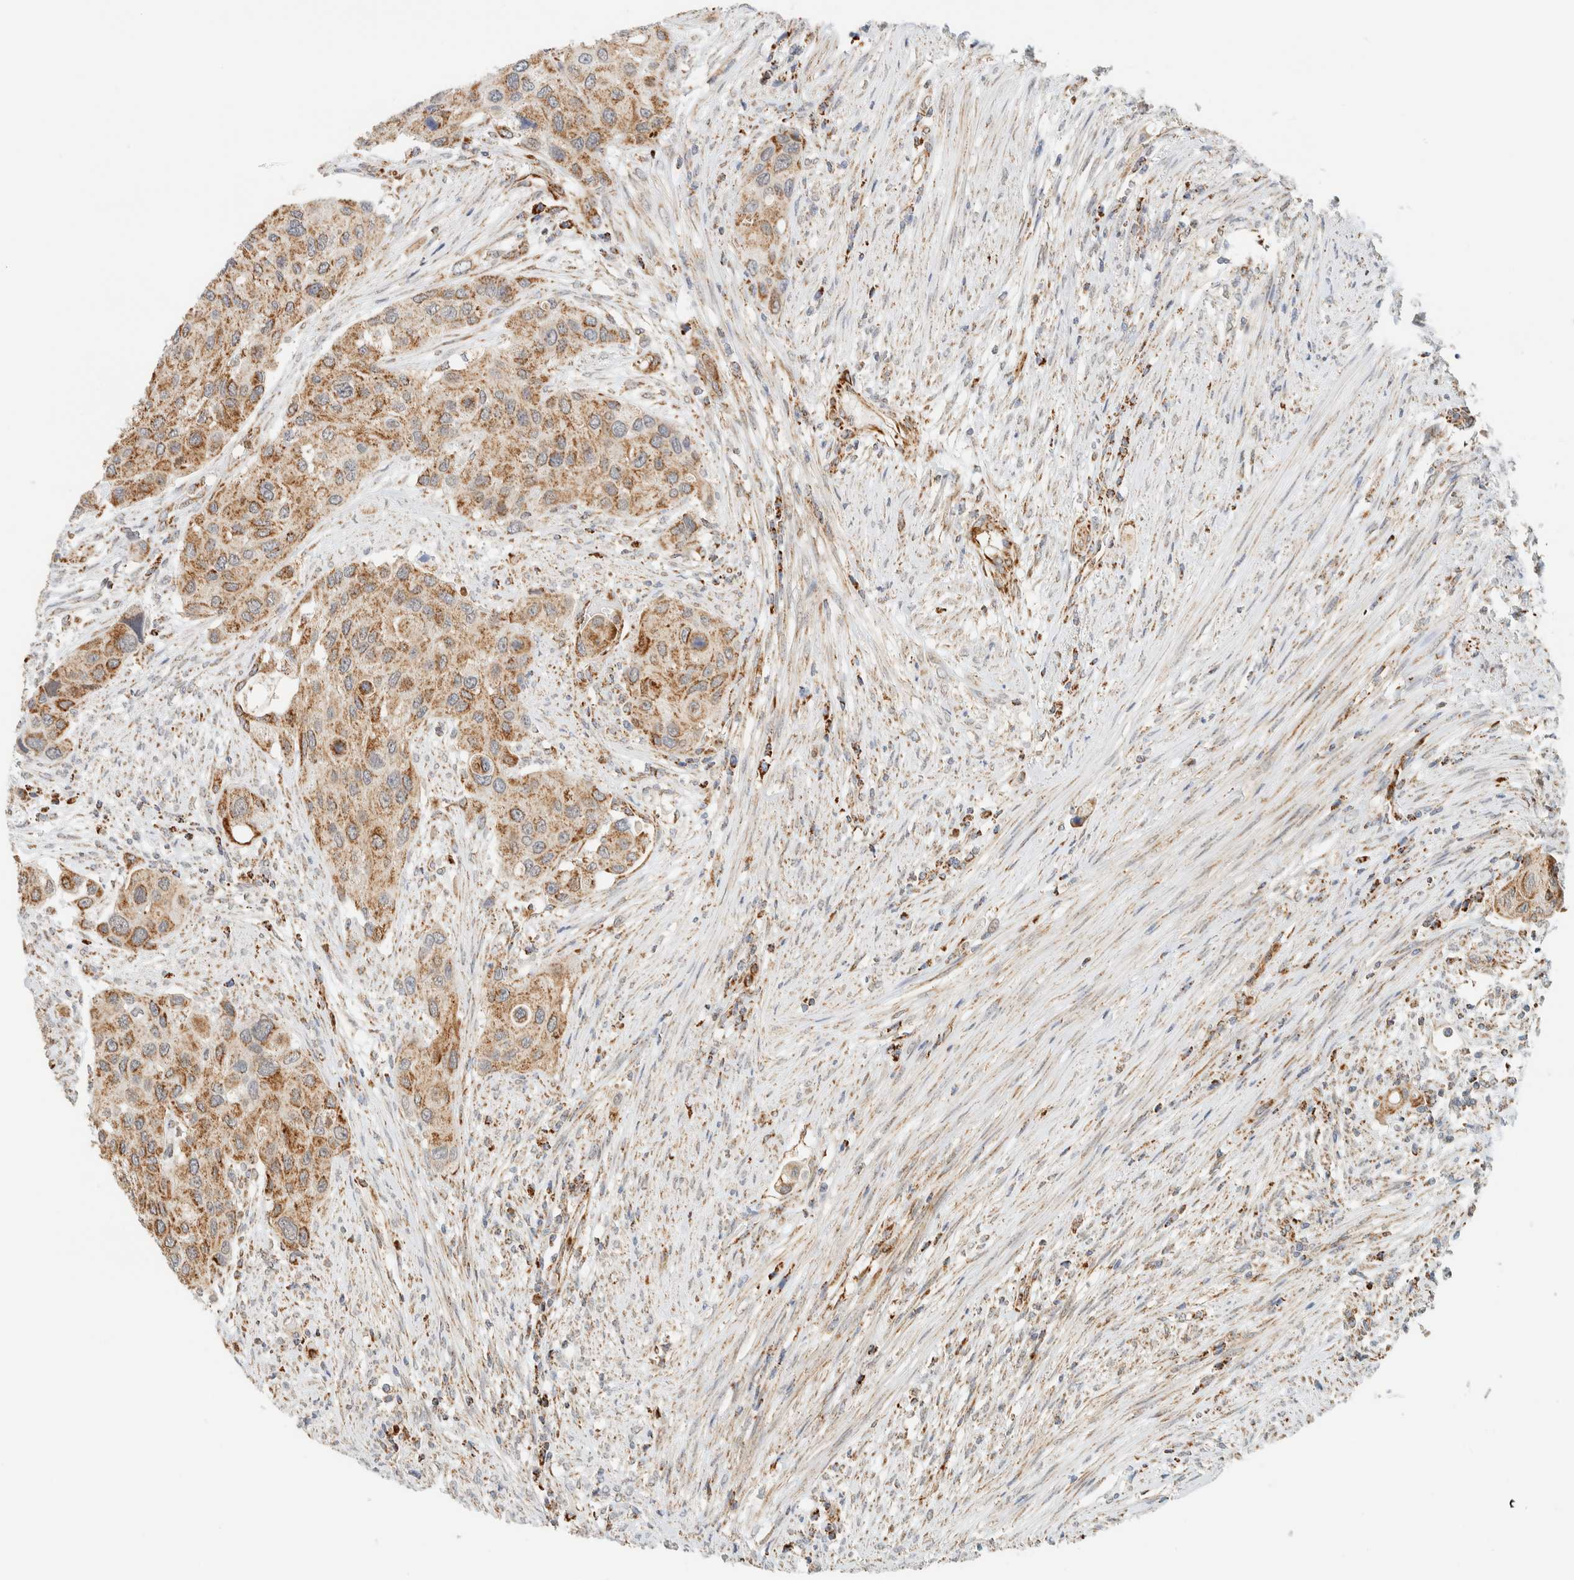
{"staining": {"intensity": "moderate", "quantity": ">75%", "location": "cytoplasmic/membranous"}, "tissue": "urothelial cancer", "cell_type": "Tumor cells", "image_type": "cancer", "snomed": [{"axis": "morphology", "description": "Urothelial carcinoma, High grade"}, {"axis": "topography", "description": "Urinary bladder"}], "caption": "Protein expression analysis of human urothelial cancer reveals moderate cytoplasmic/membranous positivity in approximately >75% of tumor cells. (DAB IHC, brown staining for protein, blue staining for nuclei).", "gene": "KIFAP3", "patient": {"sex": "female", "age": 56}}